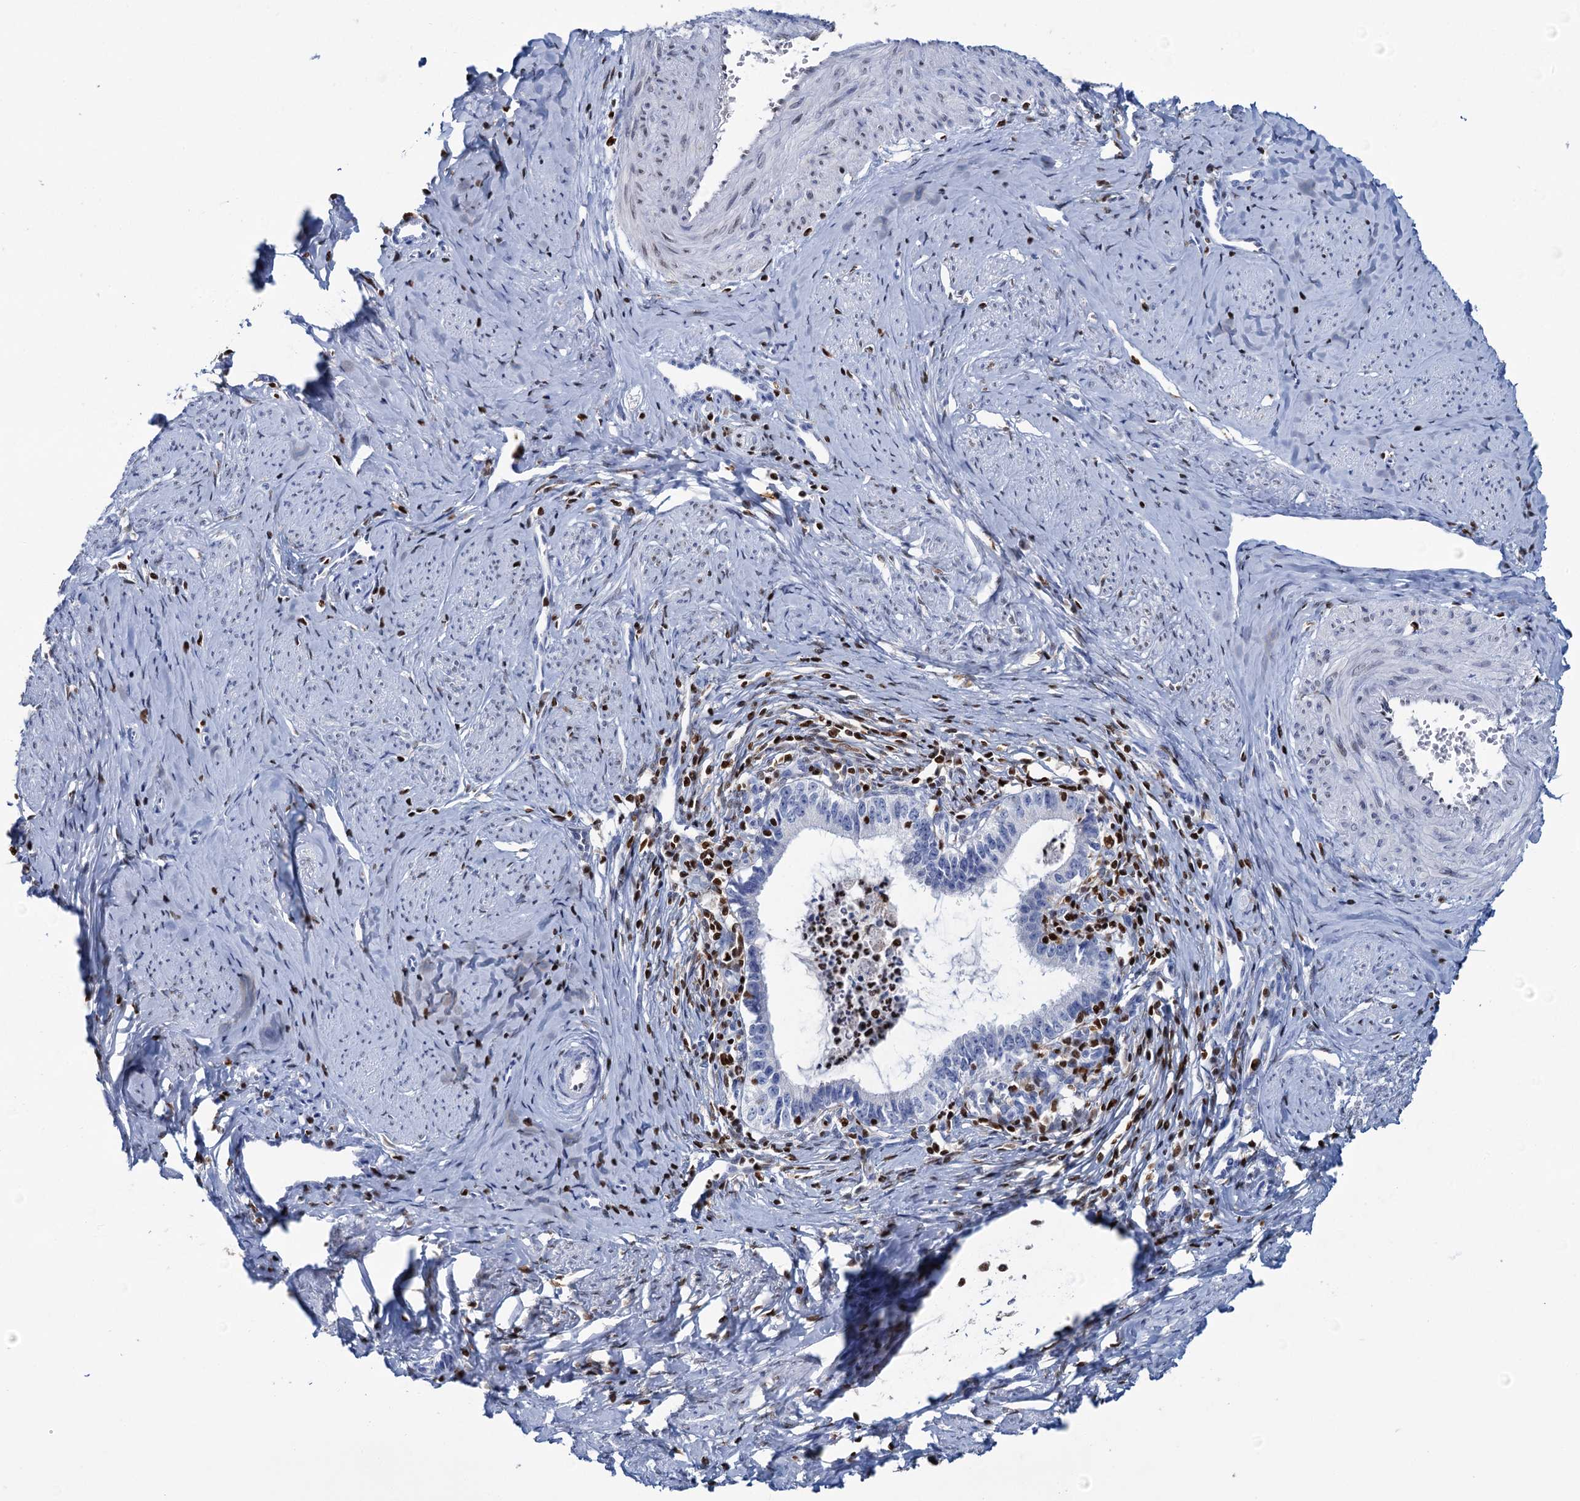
{"staining": {"intensity": "negative", "quantity": "none", "location": "none"}, "tissue": "cervical cancer", "cell_type": "Tumor cells", "image_type": "cancer", "snomed": [{"axis": "morphology", "description": "Adenocarcinoma, NOS"}, {"axis": "topography", "description": "Cervix"}], "caption": "An IHC photomicrograph of cervical cancer (adenocarcinoma) is shown. There is no staining in tumor cells of cervical cancer (adenocarcinoma). Brightfield microscopy of immunohistochemistry stained with DAB (3,3'-diaminobenzidine) (brown) and hematoxylin (blue), captured at high magnification.", "gene": "CELF2", "patient": {"sex": "female", "age": 36}}